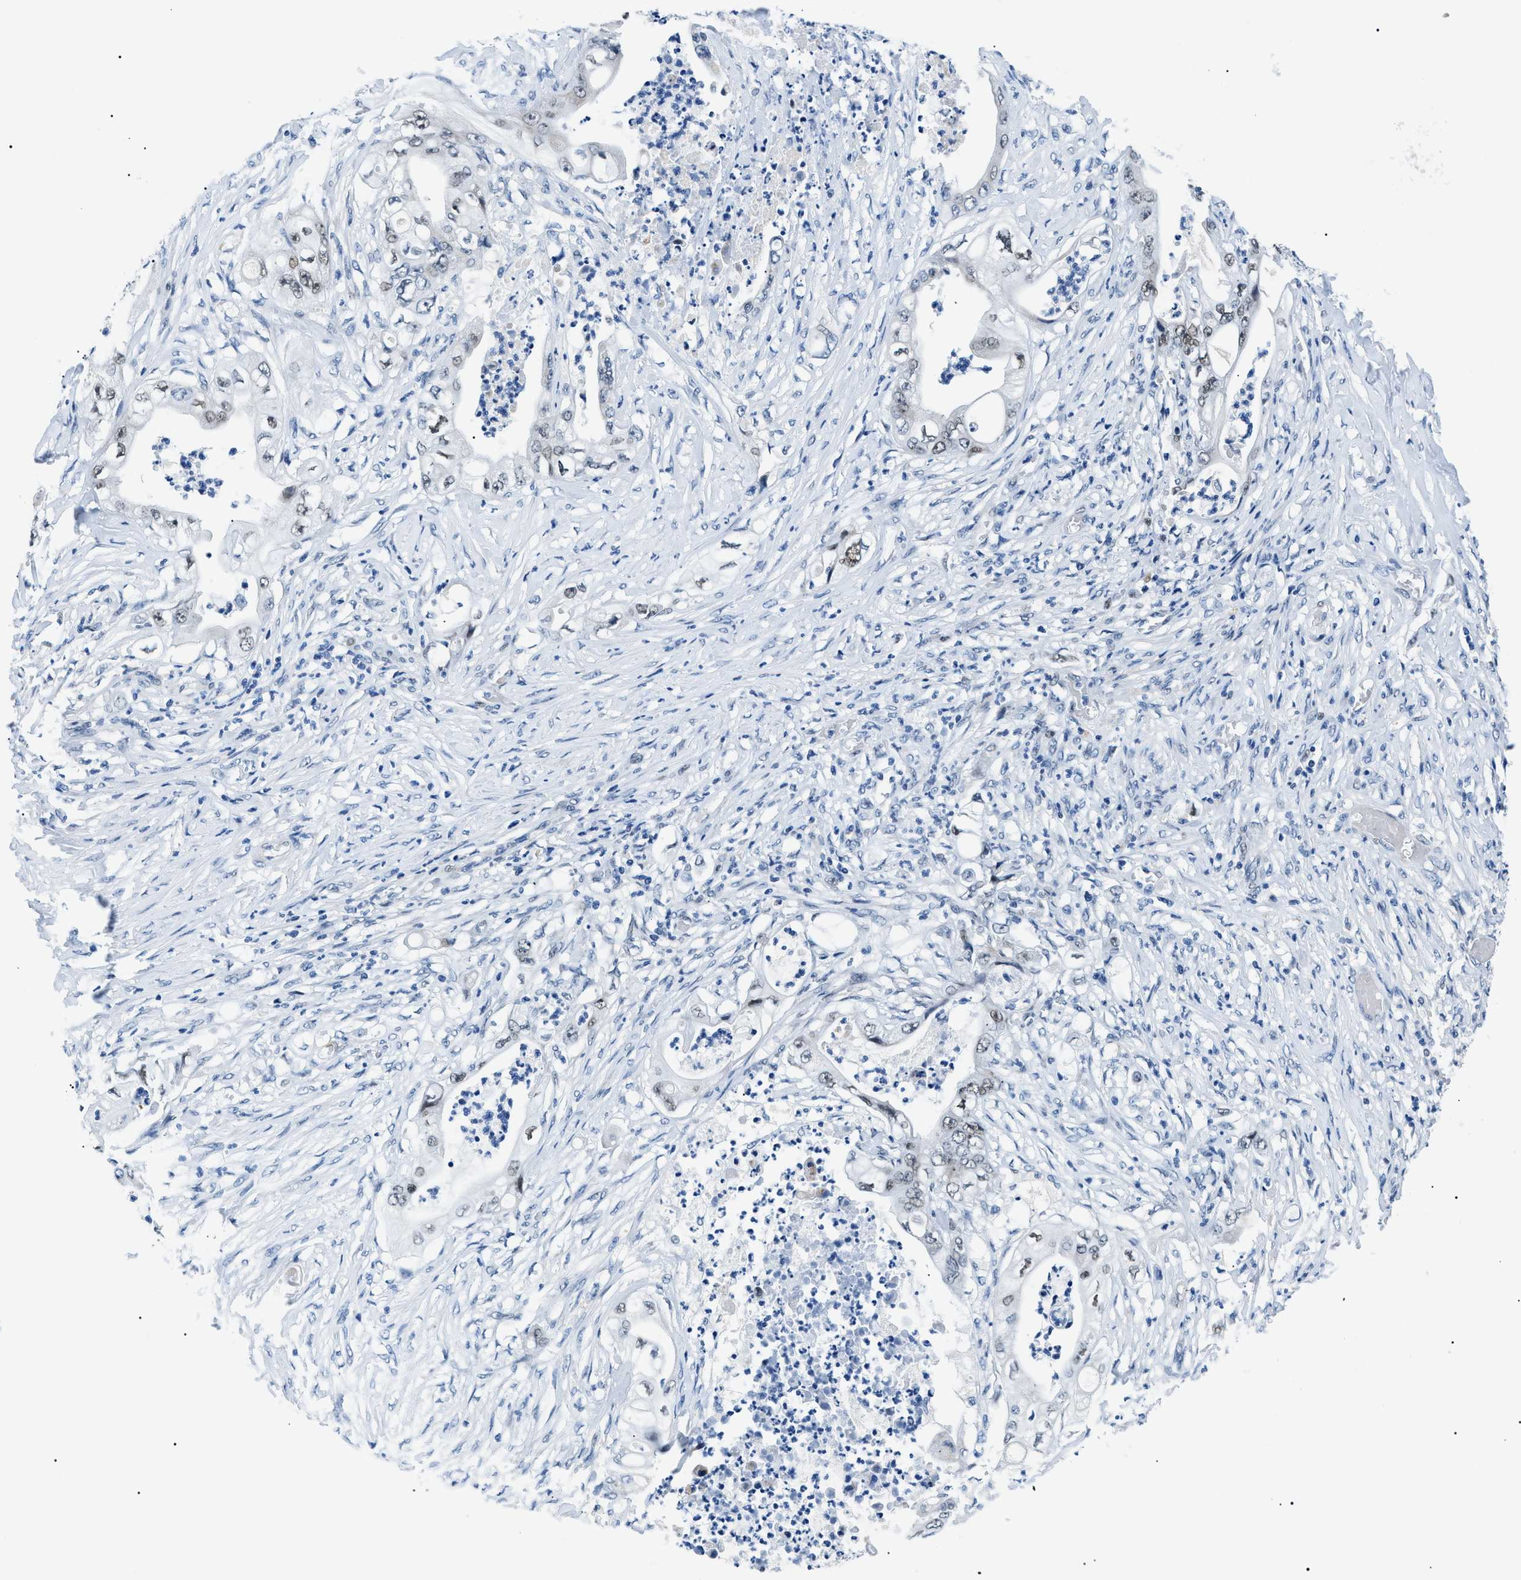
{"staining": {"intensity": "weak", "quantity": ">75%", "location": "nuclear"}, "tissue": "stomach cancer", "cell_type": "Tumor cells", "image_type": "cancer", "snomed": [{"axis": "morphology", "description": "Adenocarcinoma, NOS"}, {"axis": "topography", "description": "Stomach"}], "caption": "Immunohistochemical staining of human adenocarcinoma (stomach) reveals low levels of weak nuclear protein positivity in about >75% of tumor cells.", "gene": "SMARCC1", "patient": {"sex": "female", "age": 73}}